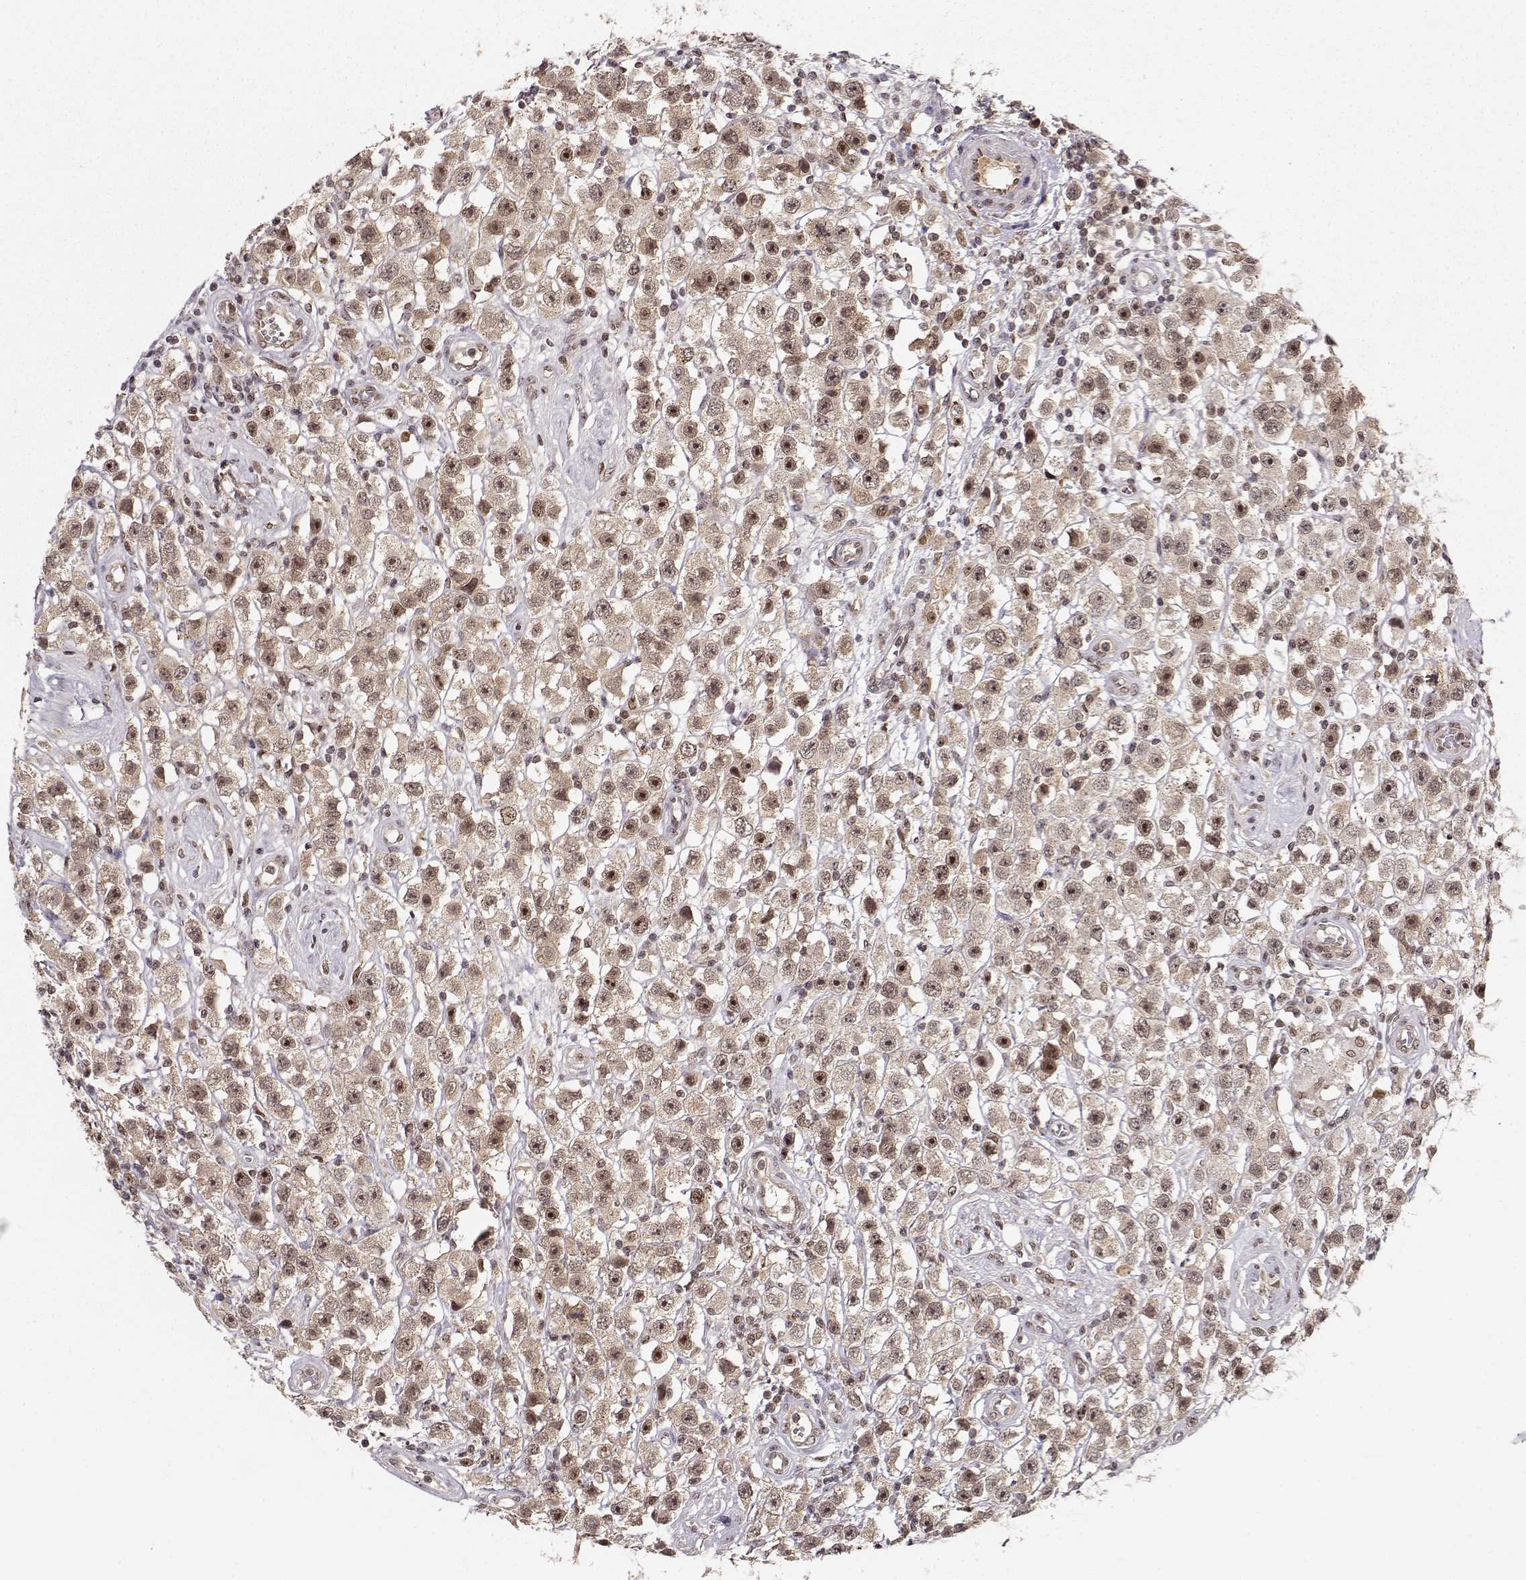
{"staining": {"intensity": "moderate", "quantity": "25%-75%", "location": "cytoplasmic/membranous,nuclear"}, "tissue": "testis cancer", "cell_type": "Tumor cells", "image_type": "cancer", "snomed": [{"axis": "morphology", "description": "Seminoma, NOS"}, {"axis": "topography", "description": "Testis"}], "caption": "Immunohistochemistry (IHC) histopathology image of testis seminoma stained for a protein (brown), which demonstrates medium levels of moderate cytoplasmic/membranous and nuclear positivity in approximately 25%-75% of tumor cells.", "gene": "CSNK2A1", "patient": {"sex": "male", "age": 45}}